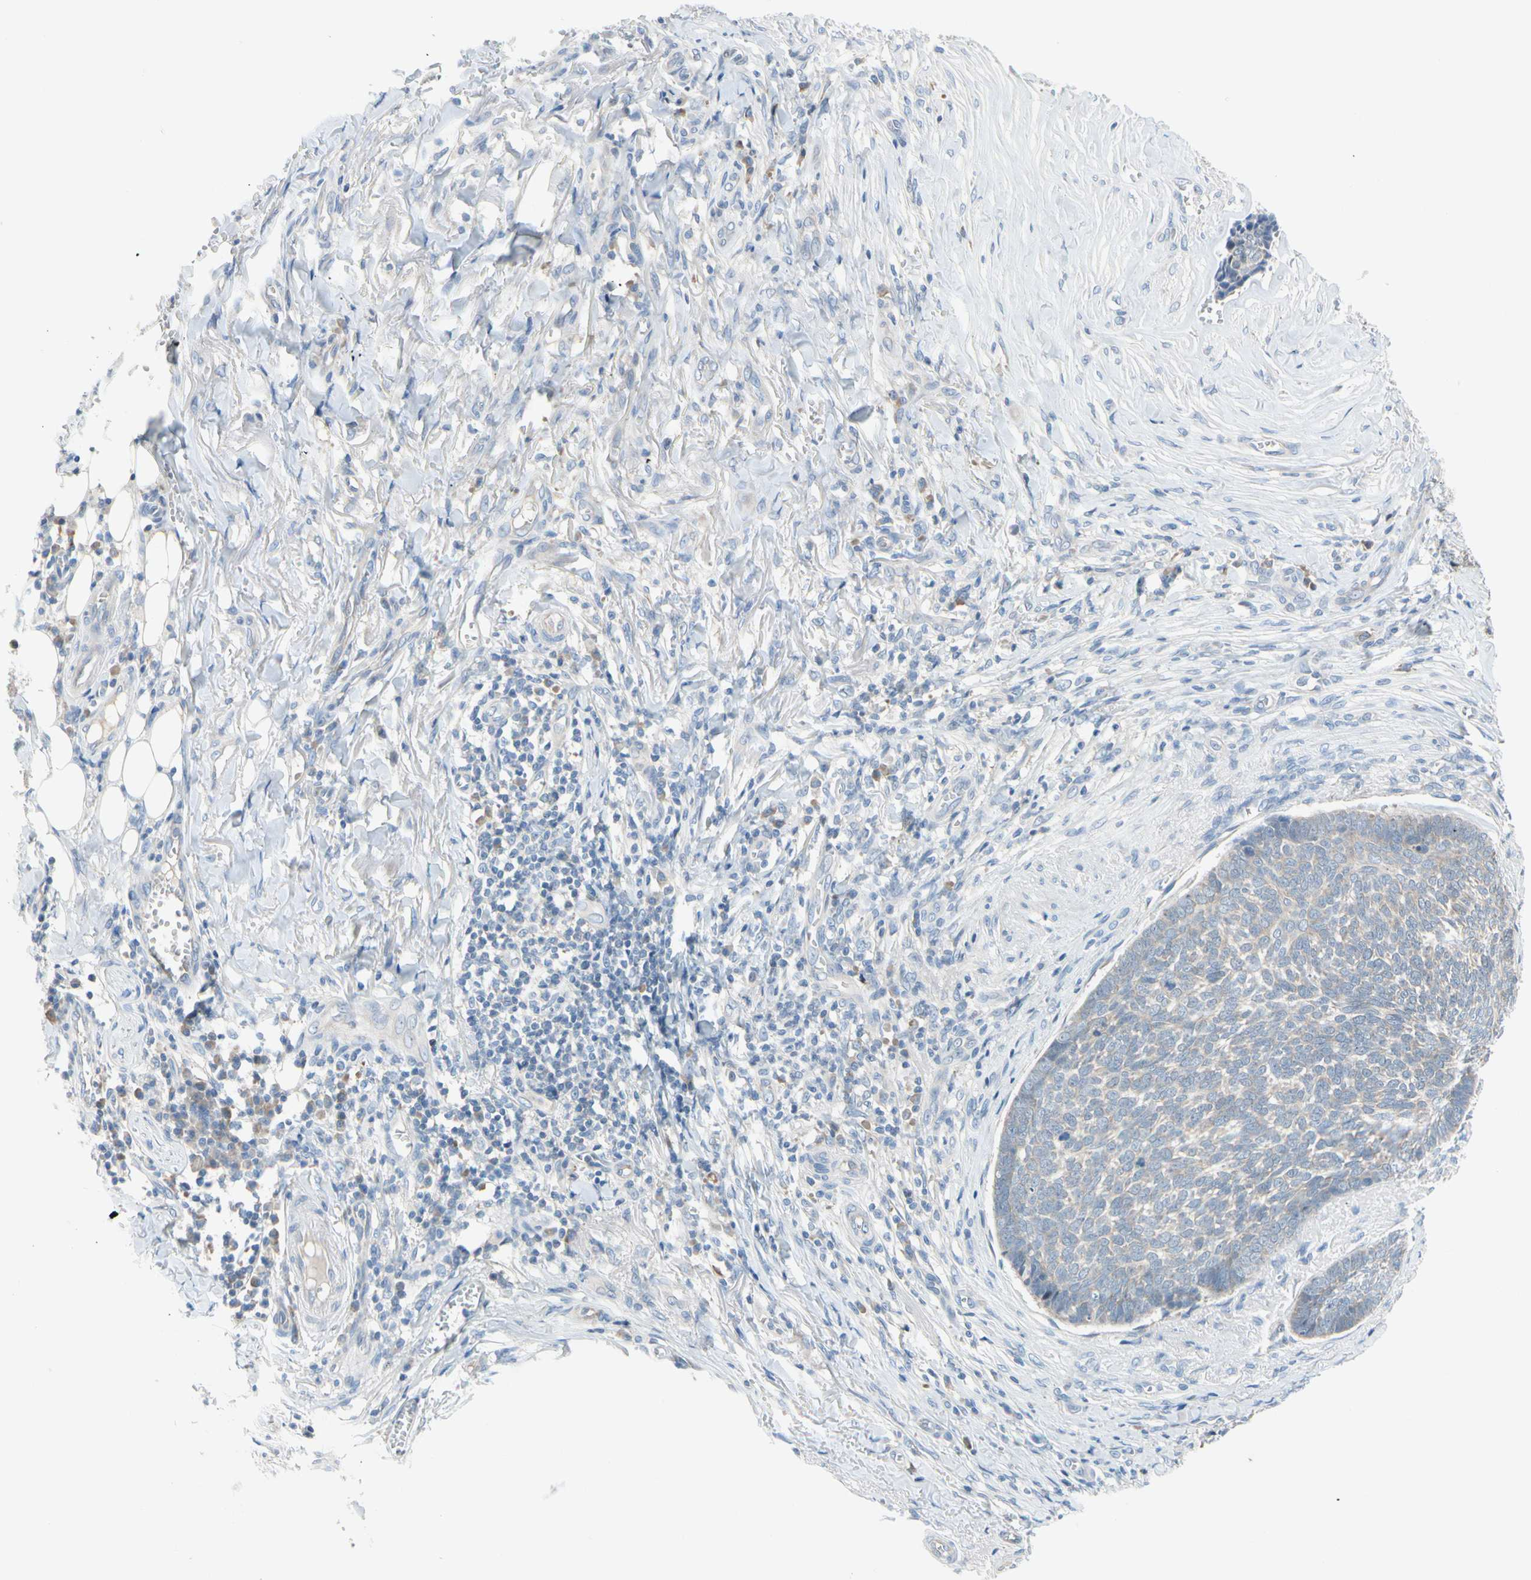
{"staining": {"intensity": "moderate", "quantity": ">75%", "location": "cytoplasmic/membranous"}, "tissue": "skin cancer", "cell_type": "Tumor cells", "image_type": "cancer", "snomed": [{"axis": "morphology", "description": "Basal cell carcinoma"}, {"axis": "topography", "description": "Skin"}], "caption": "Tumor cells show medium levels of moderate cytoplasmic/membranous expression in about >75% of cells in skin basal cell carcinoma.", "gene": "CFAP36", "patient": {"sex": "male", "age": 84}}